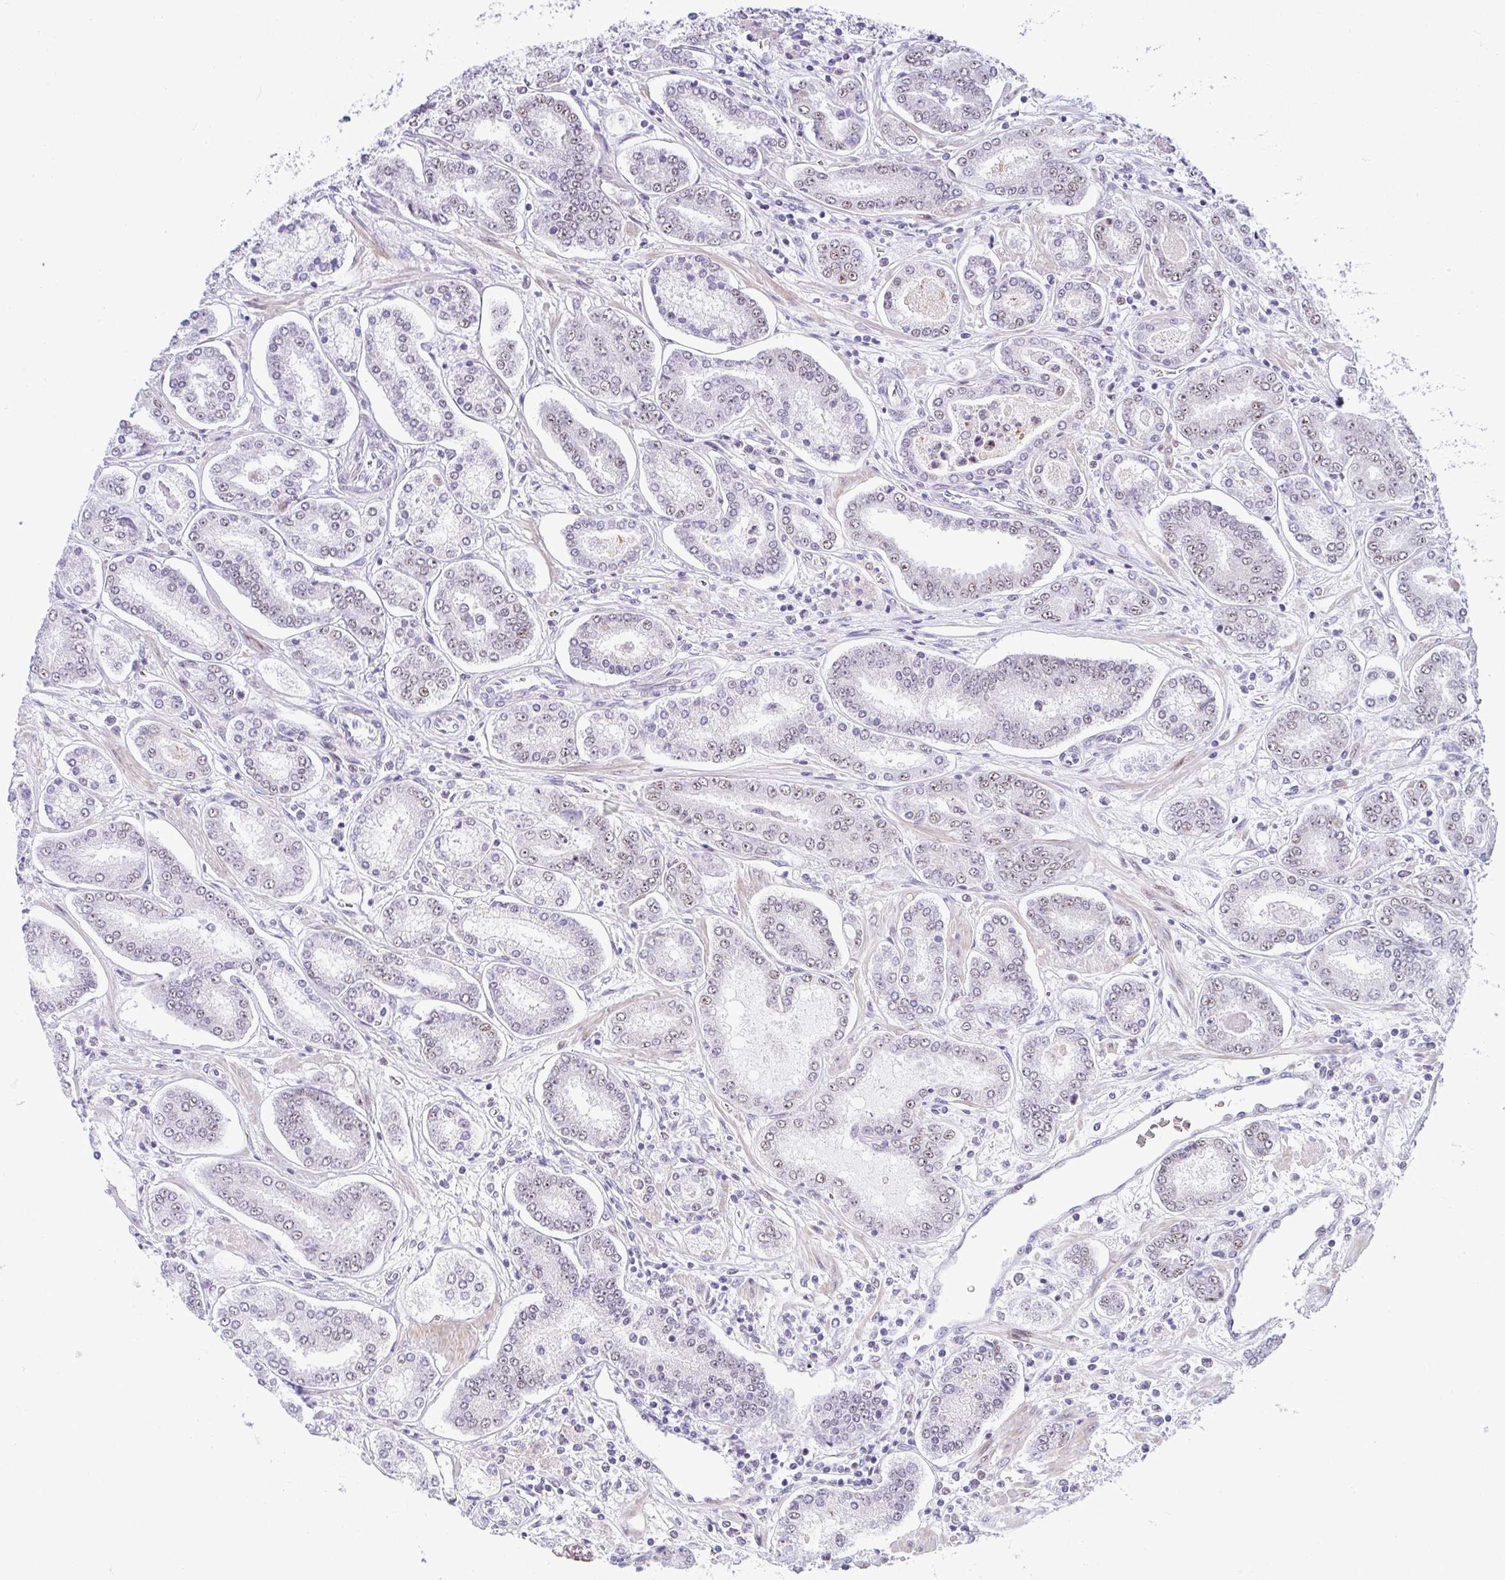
{"staining": {"intensity": "weak", "quantity": "25%-75%", "location": "nuclear"}, "tissue": "prostate cancer", "cell_type": "Tumor cells", "image_type": "cancer", "snomed": [{"axis": "morphology", "description": "Adenocarcinoma, High grade"}, {"axis": "topography", "description": "Prostate"}], "caption": "Immunohistochemical staining of human adenocarcinoma (high-grade) (prostate) reveals low levels of weak nuclear protein positivity in about 25%-75% of tumor cells.", "gene": "NR1D2", "patient": {"sex": "male", "age": 72}}